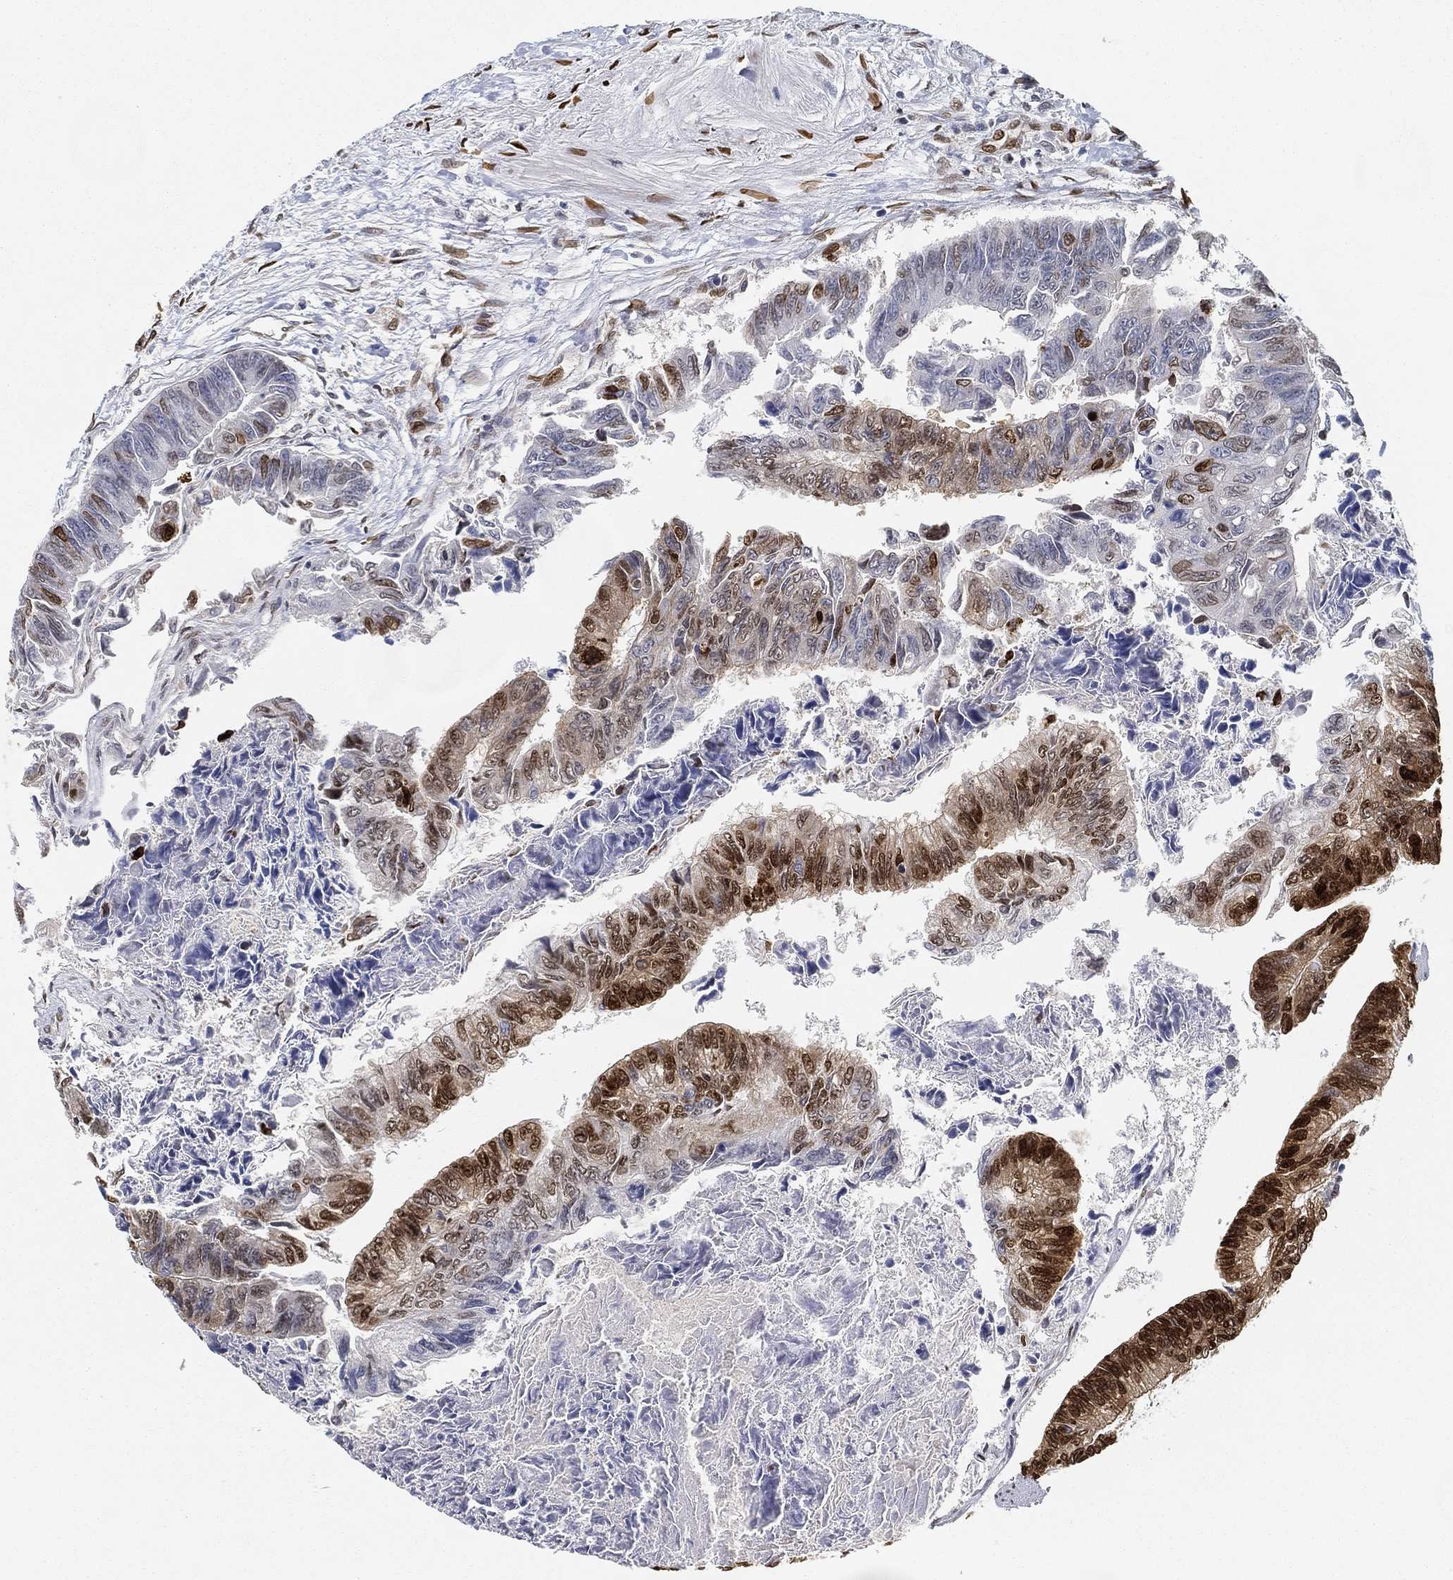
{"staining": {"intensity": "moderate", "quantity": "25%-75%", "location": "cytoplasmic/membranous,nuclear"}, "tissue": "colorectal cancer", "cell_type": "Tumor cells", "image_type": "cancer", "snomed": [{"axis": "morphology", "description": "Adenocarcinoma, NOS"}, {"axis": "topography", "description": "Colon"}], "caption": "This is a histology image of immunohistochemistry (IHC) staining of colorectal cancer (adenocarcinoma), which shows moderate expression in the cytoplasmic/membranous and nuclear of tumor cells.", "gene": "LMNB1", "patient": {"sex": "female", "age": 65}}